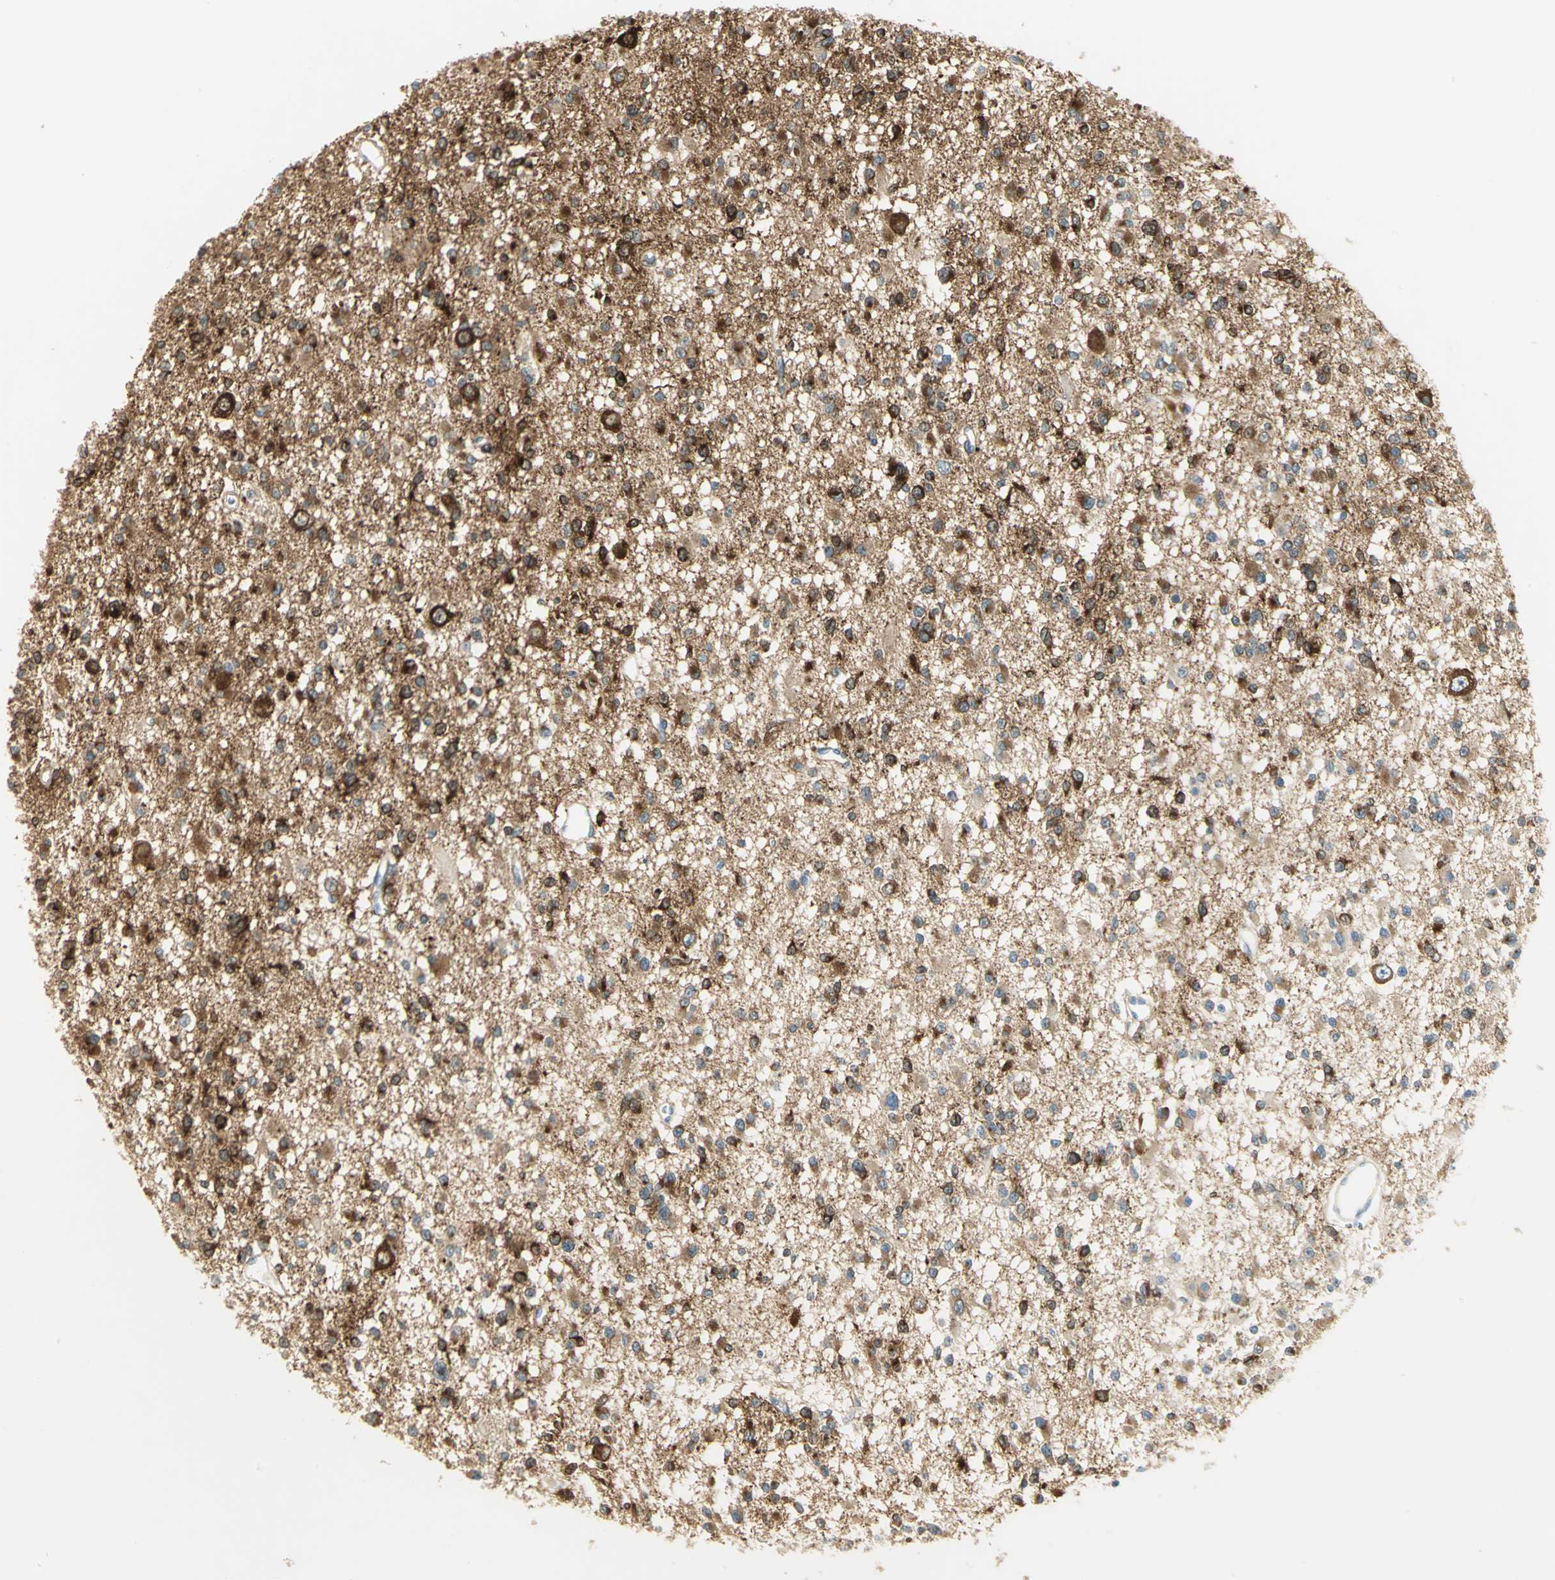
{"staining": {"intensity": "strong", "quantity": ">75%", "location": "cytoplasmic/membranous"}, "tissue": "glioma", "cell_type": "Tumor cells", "image_type": "cancer", "snomed": [{"axis": "morphology", "description": "Glioma, malignant, Low grade"}, {"axis": "topography", "description": "Brain"}], "caption": "Immunohistochemistry (IHC) image of human glioma stained for a protein (brown), which exhibits high levels of strong cytoplasmic/membranous positivity in about >75% of tumor cells.", "gene": "MAPK8IP3", "patient": {"sex": "female", "age": 22}}